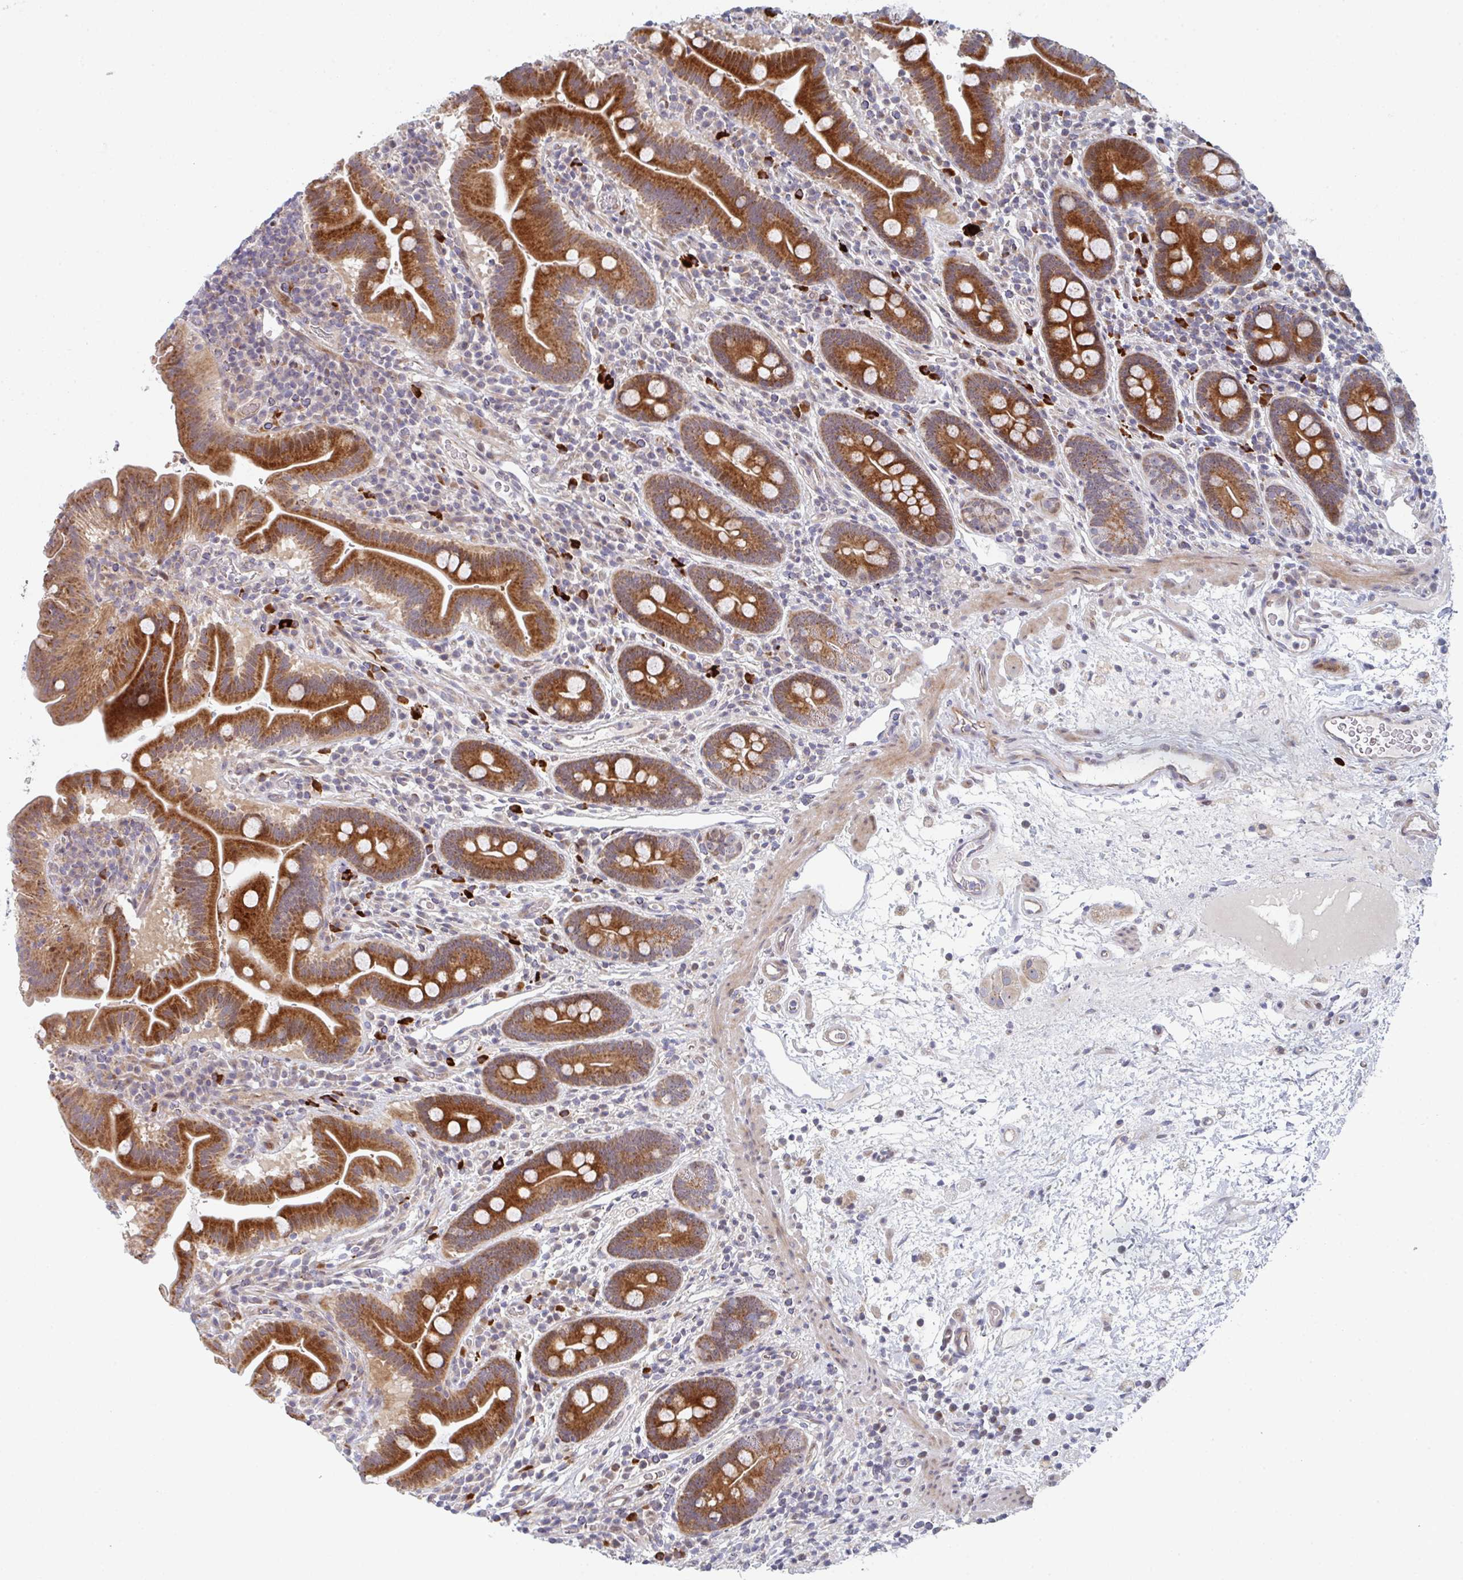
{"staining": {"intensity": "strong", "quantity": ">75%", "location": "cytoplasmic/membranous"}, "tissue": "small intestine", "cell_type": "Glandular cells", "image_type": "normal", "snomed": [{"axis": "morphology", "description": "Normal tissue, NOS"}, {"axis": "topography", "description": "Small intestine"}], "caption": "Normal small intestine demonstrates strong cytoplasmic/membranous staining in about >75% of glandular cells, visualized by immunohistochemistry.", "gene": "ZNF644", "patient": {"sex": "male", "age": 26}}